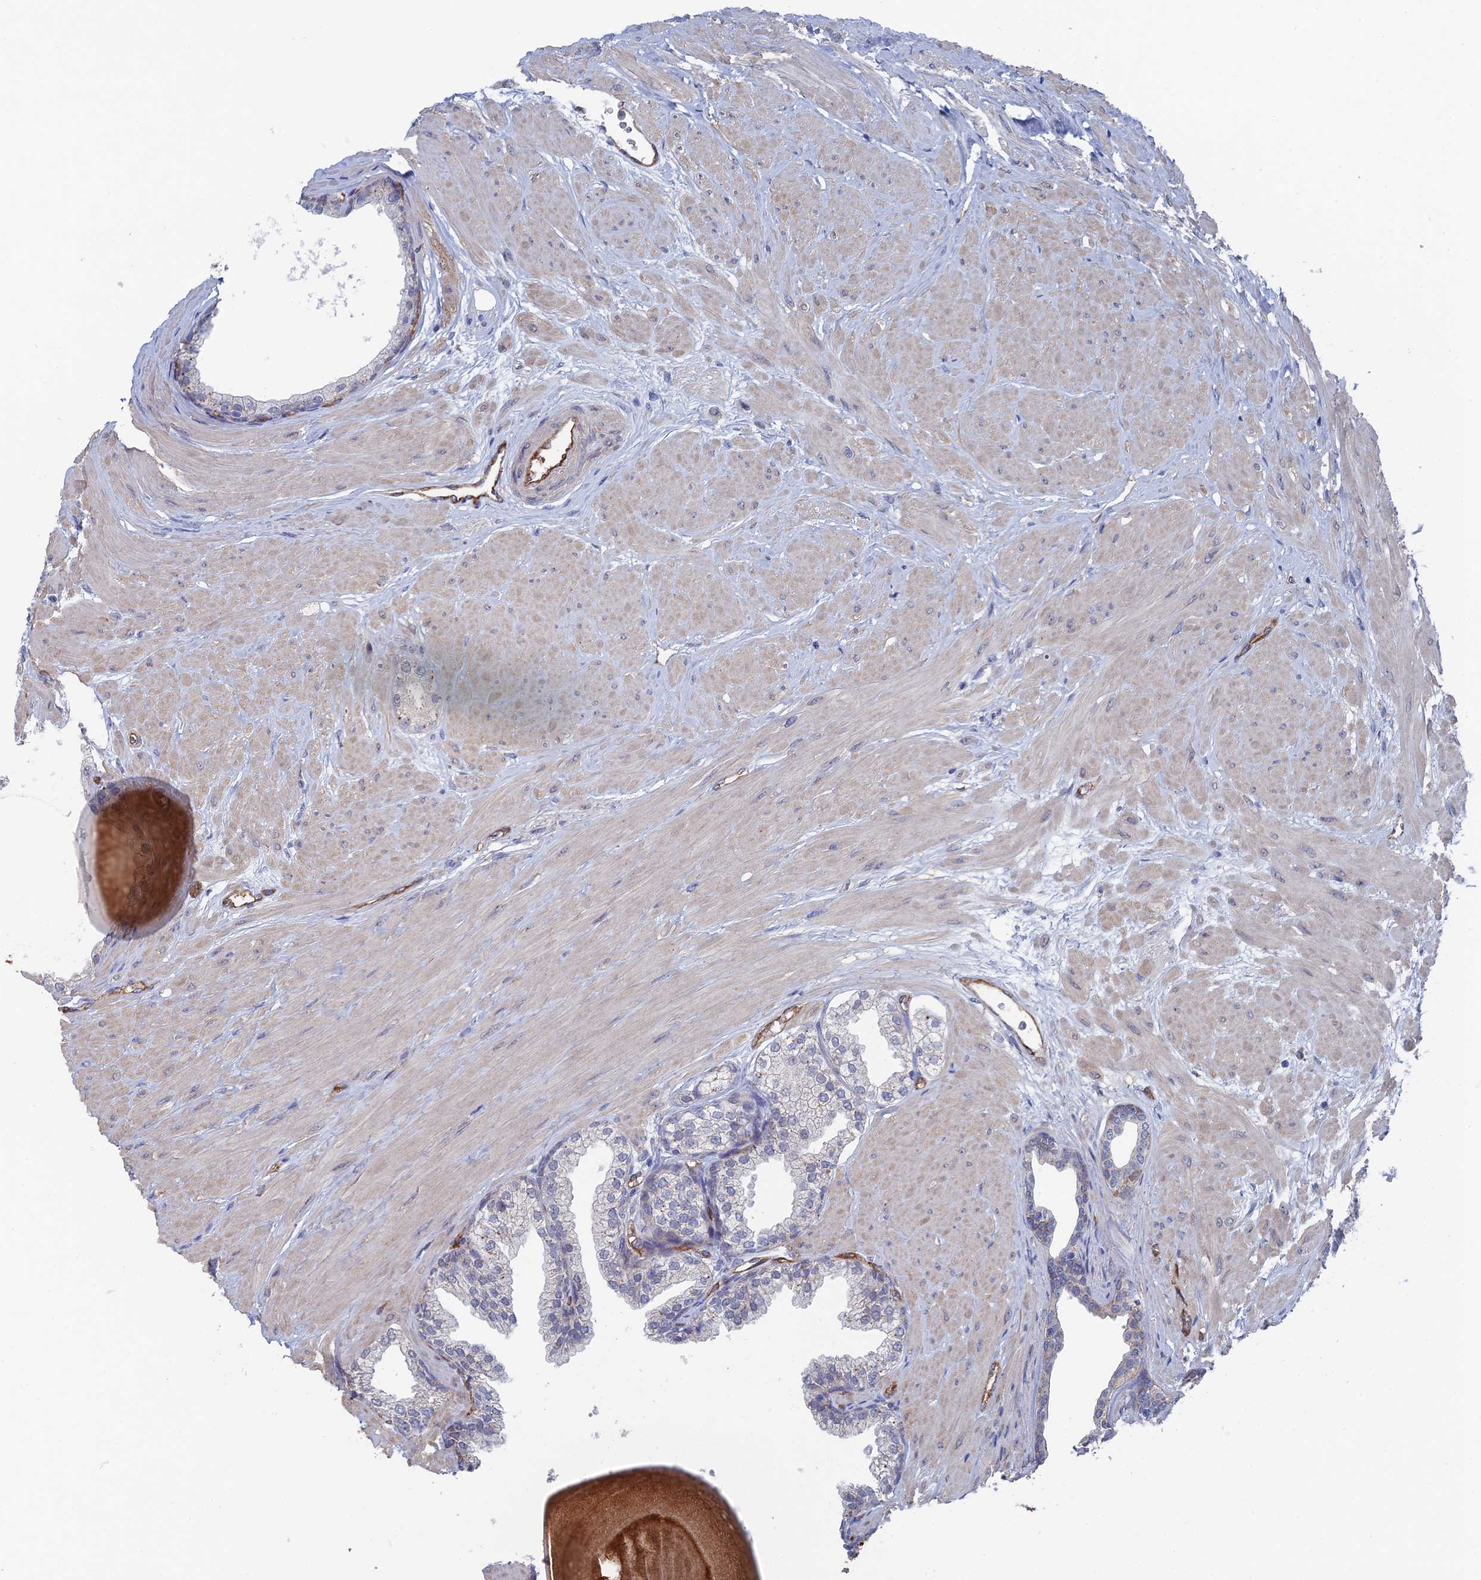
{"staining": {"intensity": "negative", "quantity": "none", "location": "none"}, "tissue": "prostate", "cell_type": "Glandular cells", "image_type": "normal", "snomed": [{"axis": "morphology", "description": "Normal tissue, NOS"}, {"axis": "topography", "description": "Prostate"}], "caption": "Immunohistochemical staining of unremarkable human prostate shows no significant expression in glandular cells.", "gene": "ARAP3", "patient": {"sex": "male", "age": 48}}